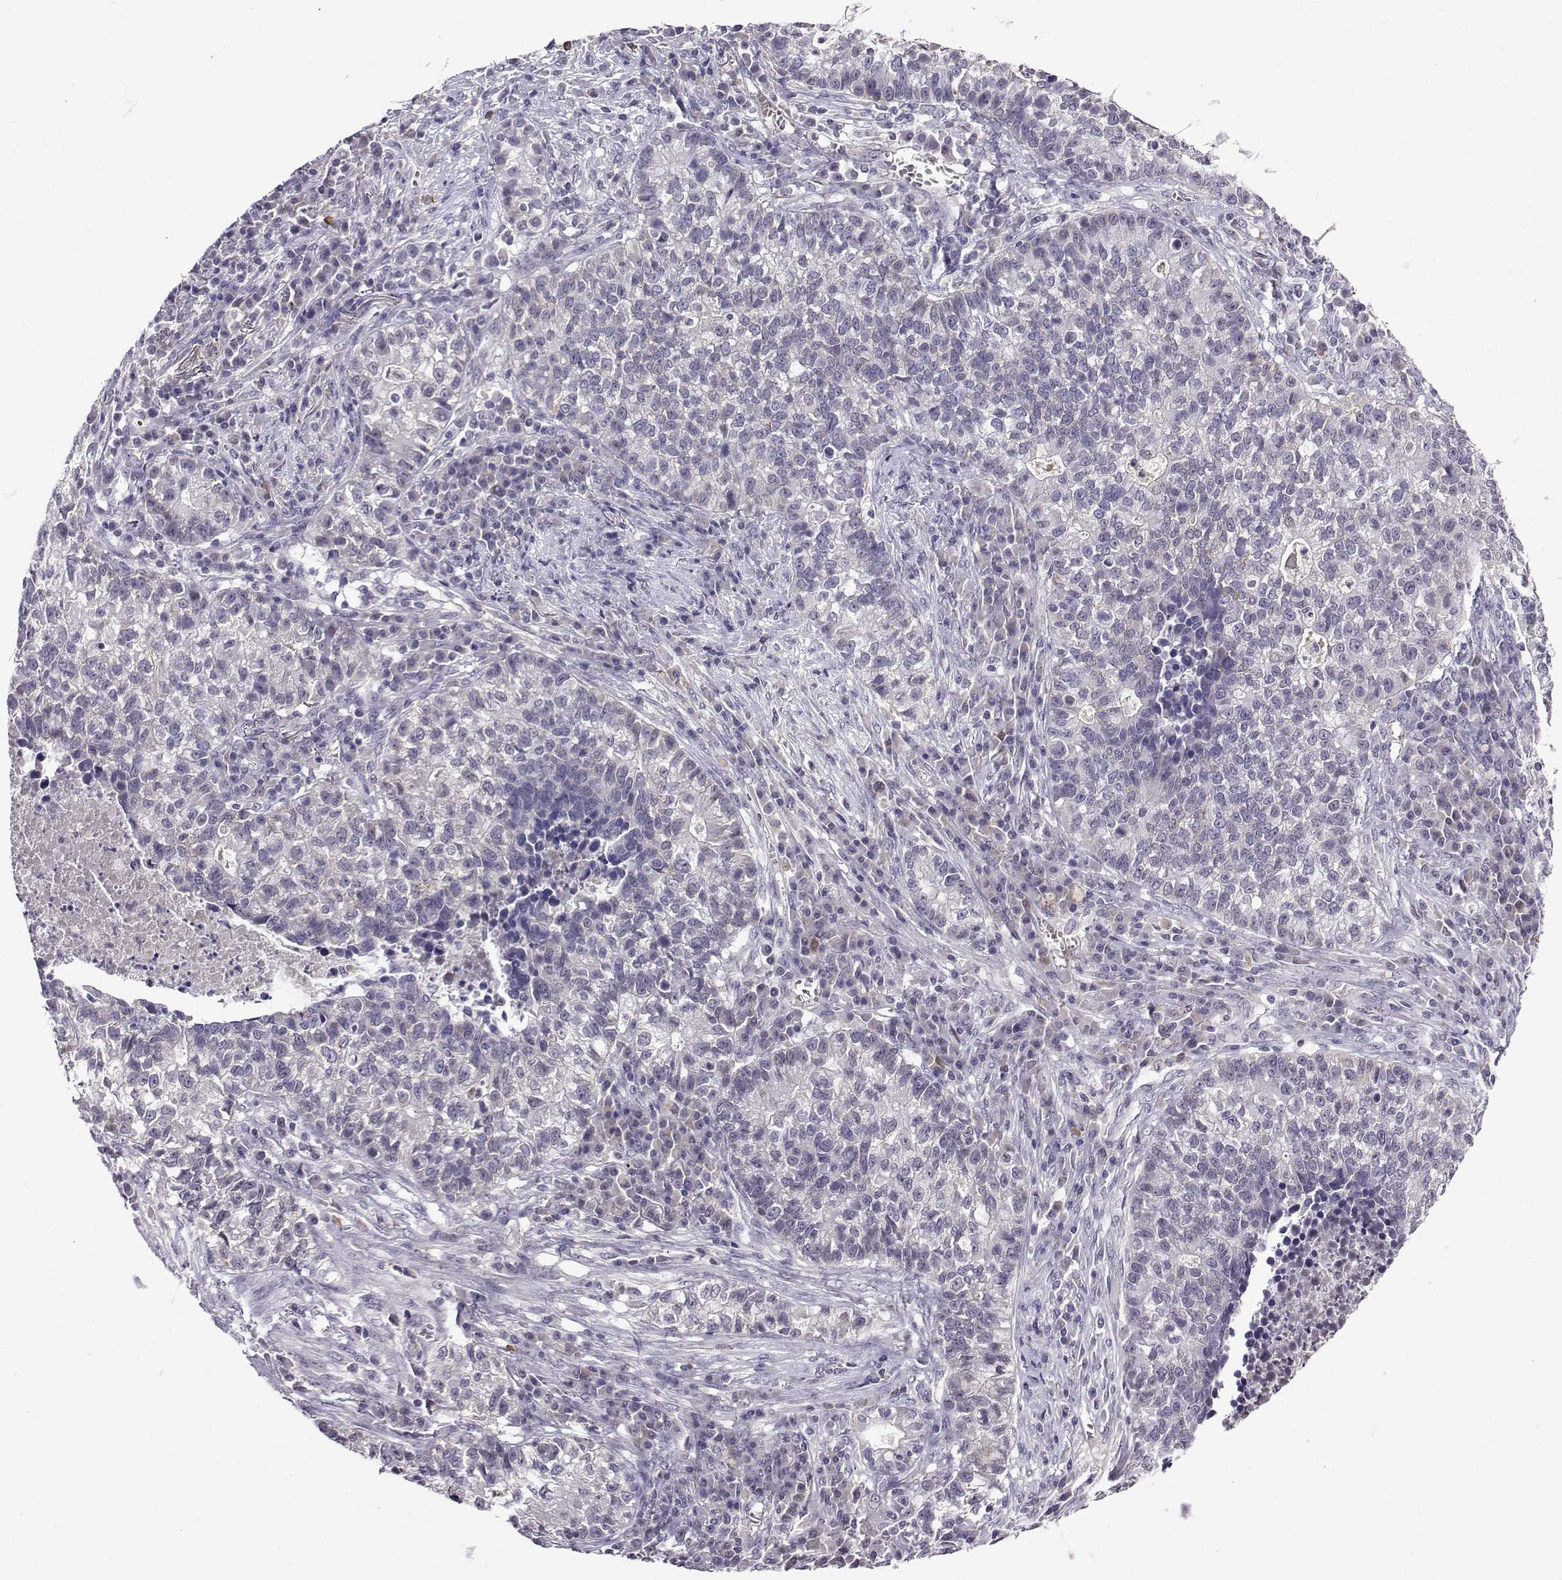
{"staining": {"intensity": "negative", "quantity": "none", "location": "none"}, "tissue": "lung cancer", "cell_type": "Tumor cells", "image_type": "cancer", "snomed": [{"axis": "morphology", "description": "Adenocarcinoma, NOS"}, {"axis": "topography", "description": "Lung"}], "caption": "A micrograph of adenocarcinoma (lung) stained for a protein exhibits no brown staining in tumor cells.", "gene": "LRFN2", "patient": {"sex": "male", "age": 57}}